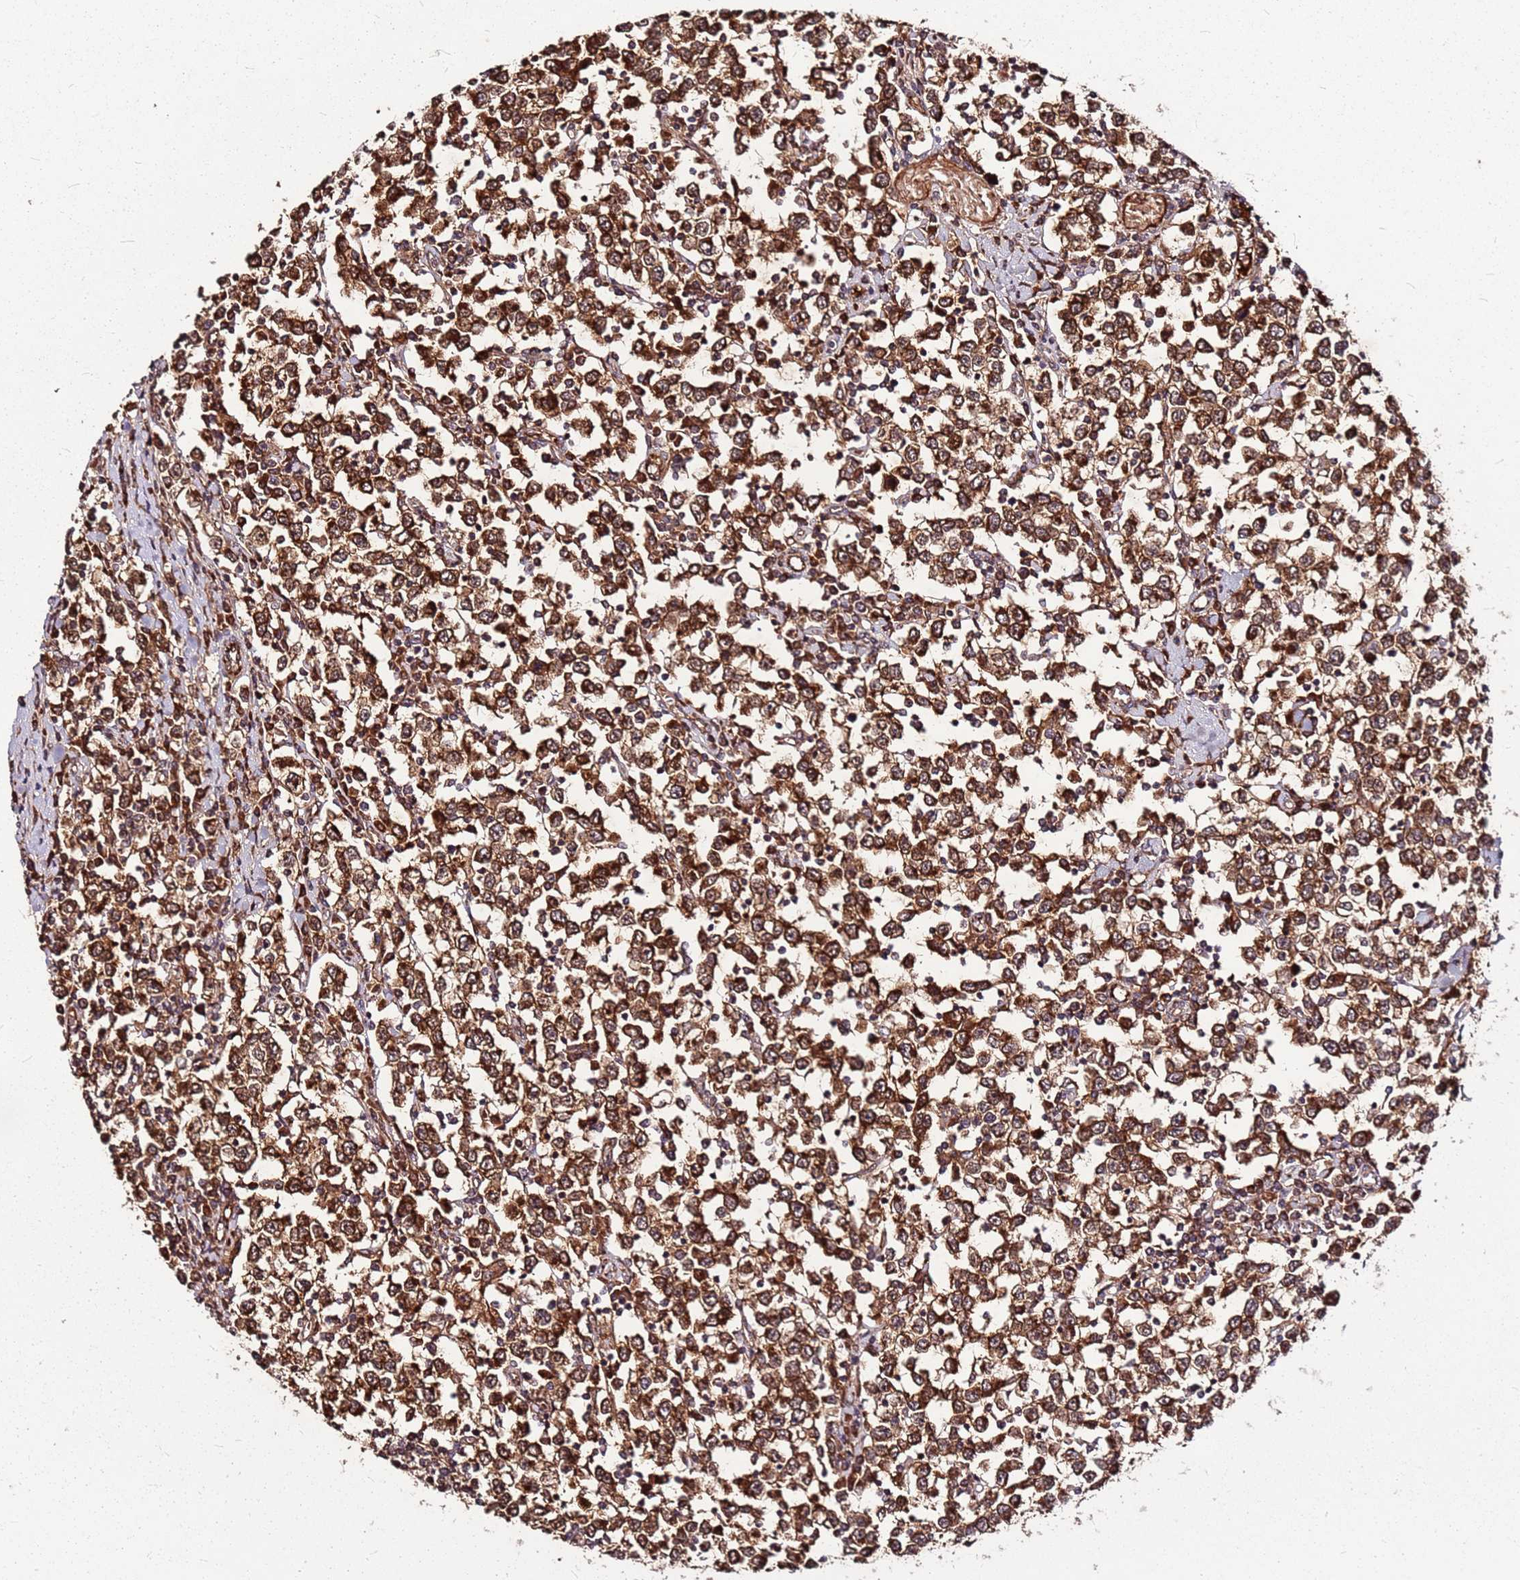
{"staining": {"intensity": "strong", "quantity": ">75%", "location": "cytoplasmic/membranous"}, "tissue": "testis cancer", "cell_type": "Tumor cells", "image_type": "cancer", "snomed": [{"axis": "morphology", "description": "Seminoma, NOS"}, {"axis": "topography", "description": "Testis"}], "caption": "The immunohistochemical stain labels strong cytoplasmic/membranous staining in tumor cells of testis seminoma tissue. The staining is performed using DAB brown chromogen to label protein expression. The nuclei are counter-stained blue using hematoxylin.", "gene": "LYPLAL1", "patient": {"sex": "male", "age": 65}}